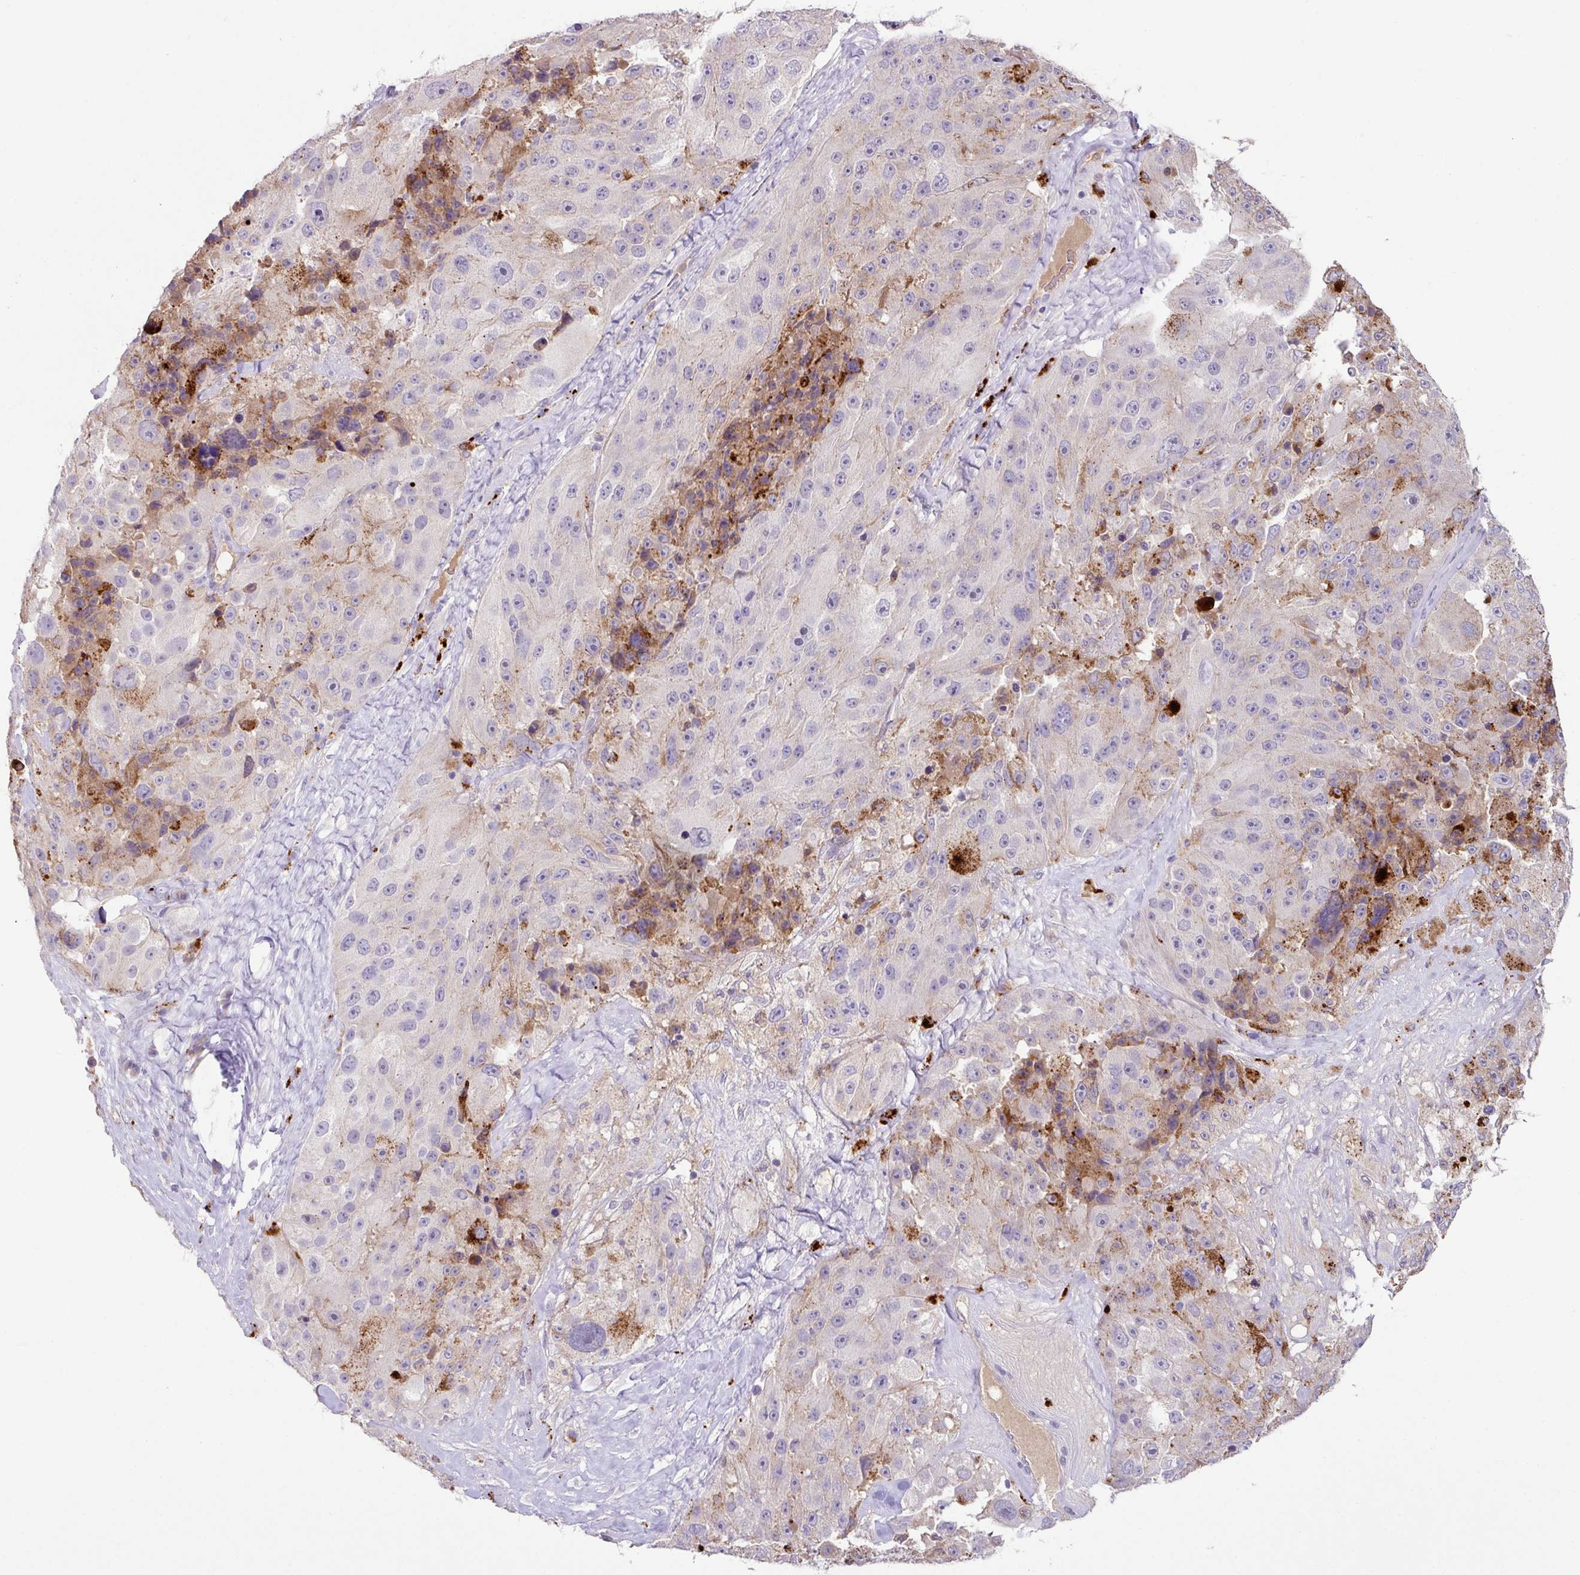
{"staining": {"intensity": "negative", "quantity": "none", "location": "none"}, "tissue": "melanoma", "cell_type": "Tumor cells", "image_type": "cancer", "snomed": [{"axis": "morphology", "description": "Malignant melanoma, Metastatic site"}, {"axis": "topography", "description": "Lymph node"}], "caption": "DAB (3,3'-diaminobenzidine) immunohistochemical staining of human melanoma shows no significant staining in tumor cells.", "gene": "PLEKHH3", "patient": {"sex": "male", "age": 62}}